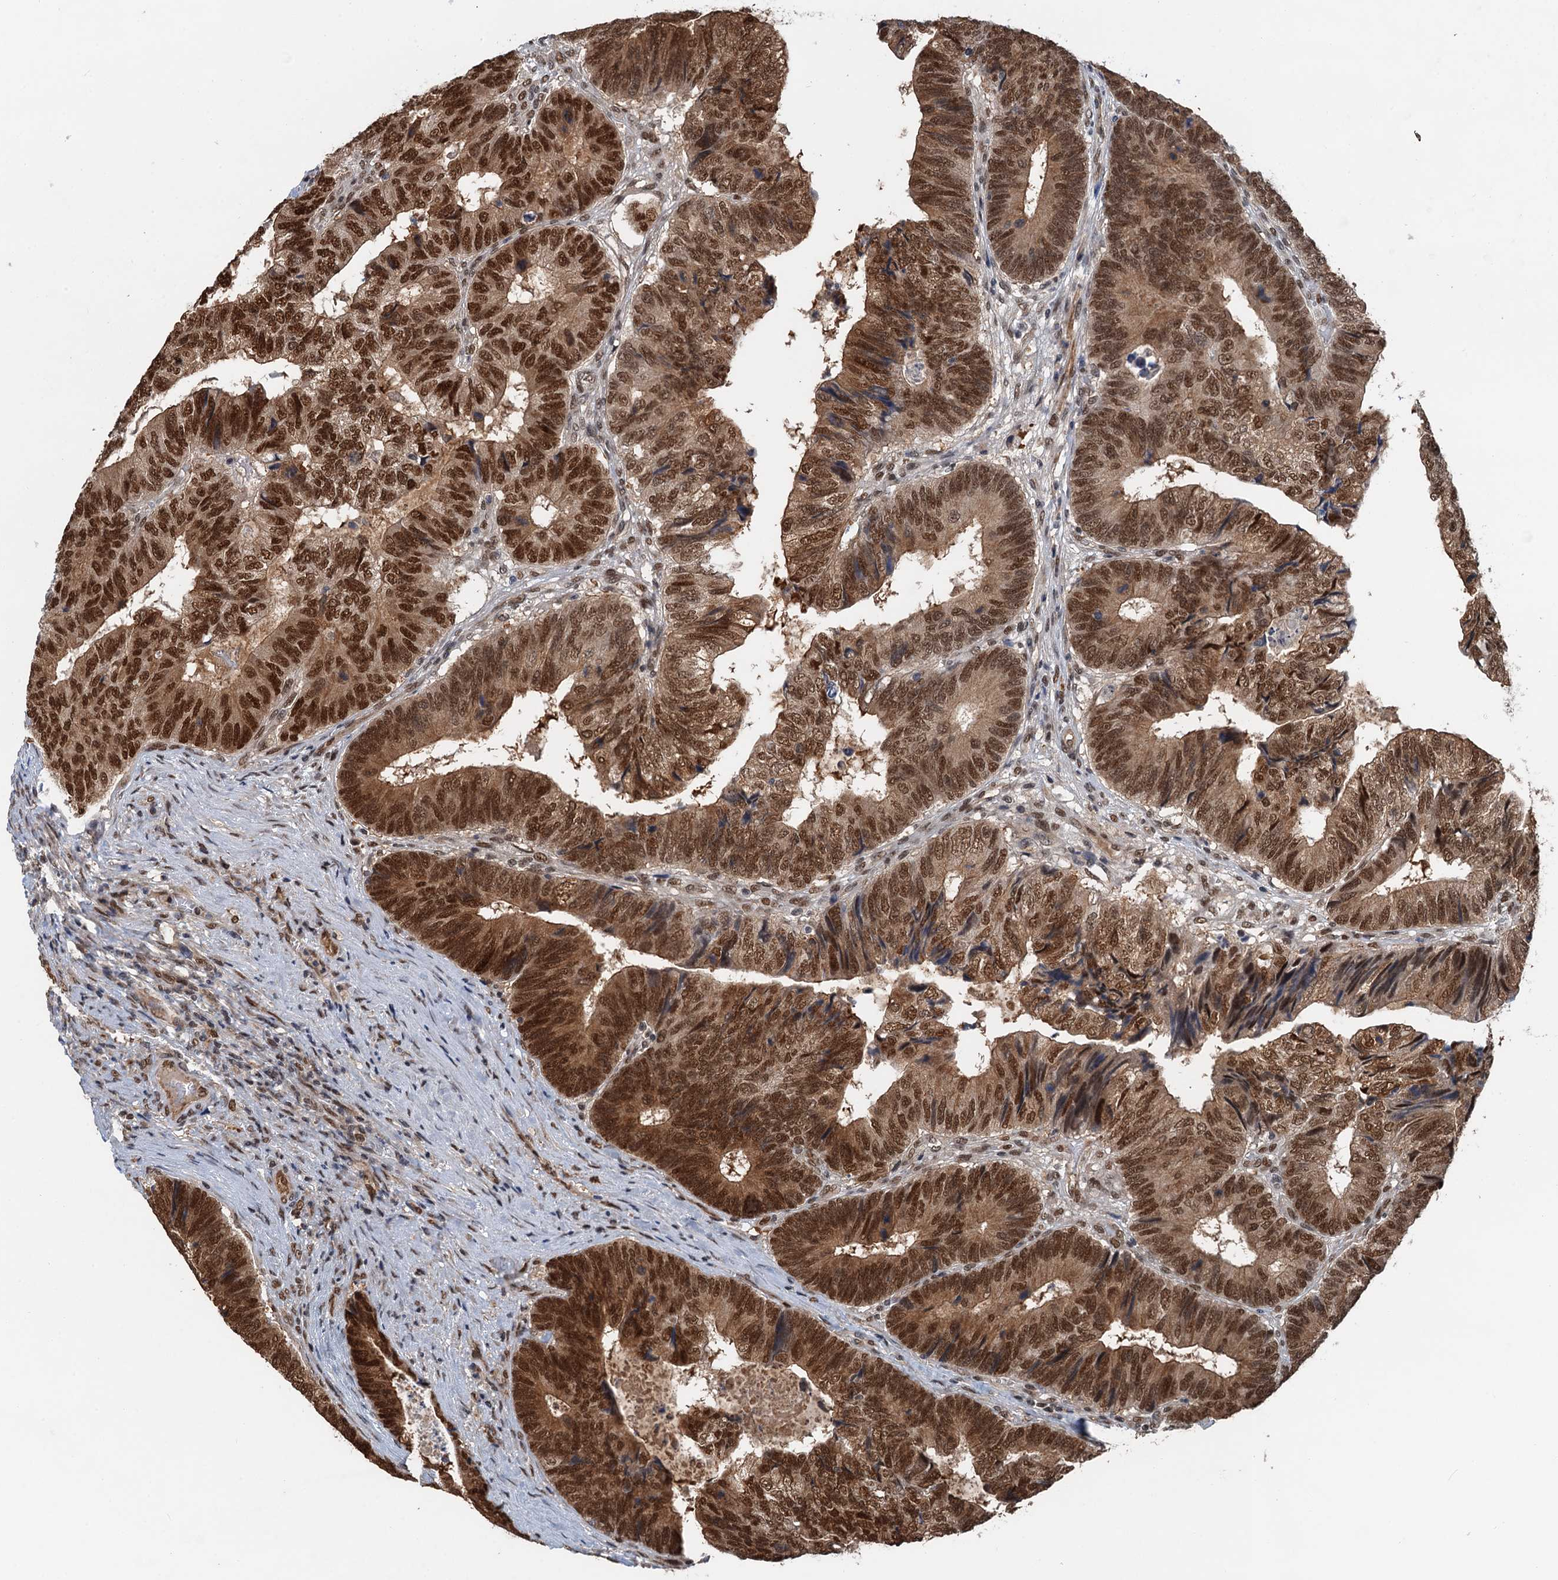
{"staining": {"intensity": "strong", "quantity": ">75%", "location": "nuclear"}, "tissue": "colorectal cancer", "cell_type": "Tumor cells", "image_type": "cancer", "snomed": [{"axis": "morphology", "description": "Adenocarcinoma, NOS"}, {"axis": "topography", "description": "Colon"}], "caption": "High-magnification brightfield microscopy of colorectal cancer stained with DAB (3,3'-diaminobenzidine) (brown) and counterstained with hematoxylin (blue). tumor cells exhibit strong nuclear positivity is appreciated in about>75% of cells.", "gene": "CFDP1", "patient": {"sex": "female", "age": 67}}